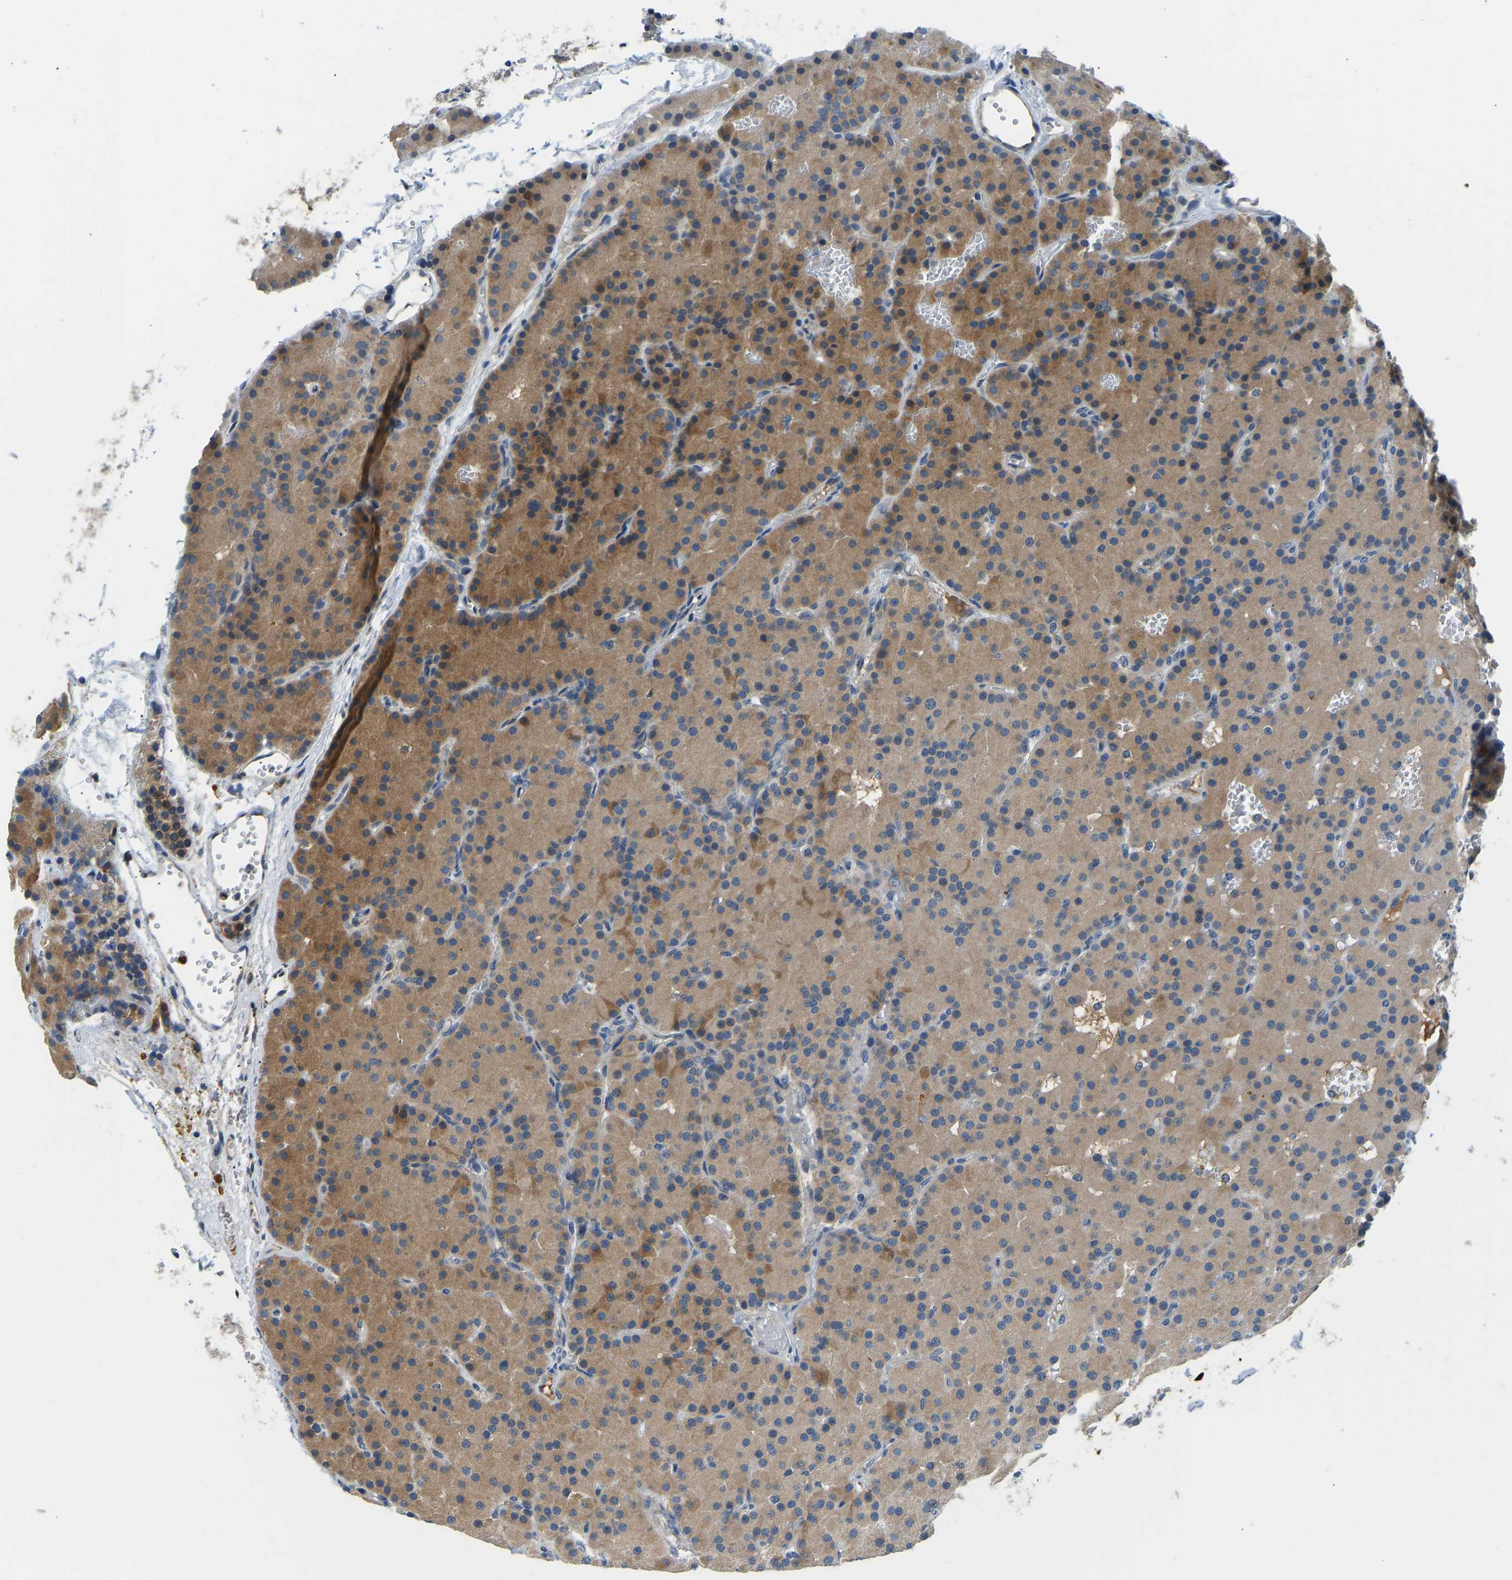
{"staining": {"intensity": "moderate", "quantity": "25%-75%", "location": "cytoplasmic/membranous"}, "tissue": "parathyroid gland", "cell_type": "Glandular cells", "image_type": "normal", "snomed": [{"axis": "morphology", "description": "Normal tissue, NOS"}, {"axis": "morphology", "description": "Adenoma, NOS"}, {"axis": "topography", "description": "Parathyroid gland"}], "caption": "Parathyroid gland stained with IHC demonstrates moderate cytoplasmic/membranous positivity in about 25%-75% of glandular cells. The staining was performed using DAB (3,3'-diaminobenzidine), with brown indicating positive protein expression. Nuclei are stained blue with hematoxylin.", "gene": "RBP1", "patient": {"sex": "male", "age": 75}}